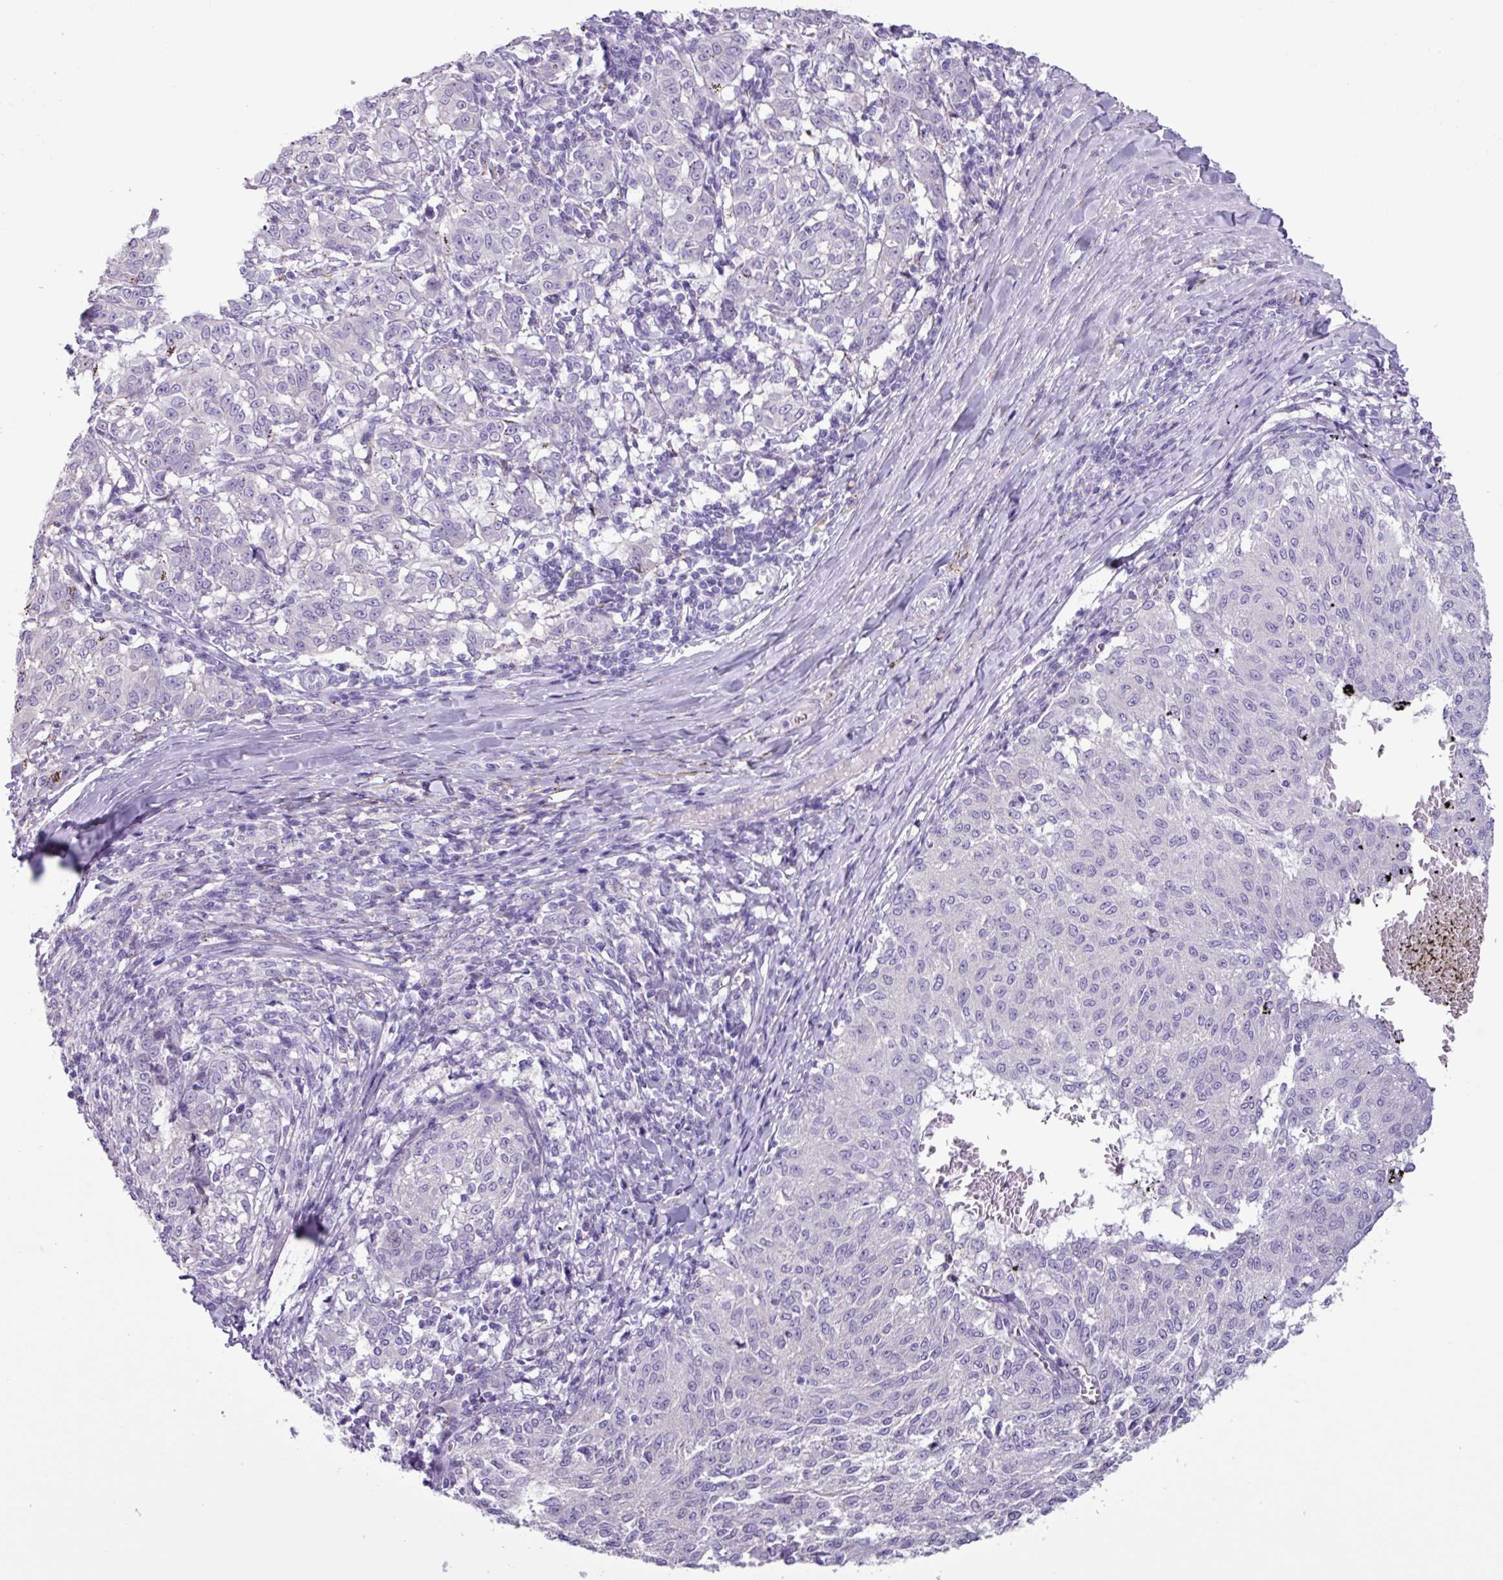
{"staining": {"intensity": "negative", "quantity": "none", "location": "none"}, "tissue": "melanoma", "cell_type": "Tumor cells", "image_type": "cancer", "snomed": [{"axis": "morphology", "description": "Malignant melanoma, NOS"}, {"axis": "topography", "description": "Skin"}], "caption": "Micrograph shows no significant protein staining in tumor cells of malignant melanoma.", "gene": "CYSTM1", "patient": {"sex": "female", "age": 72}}